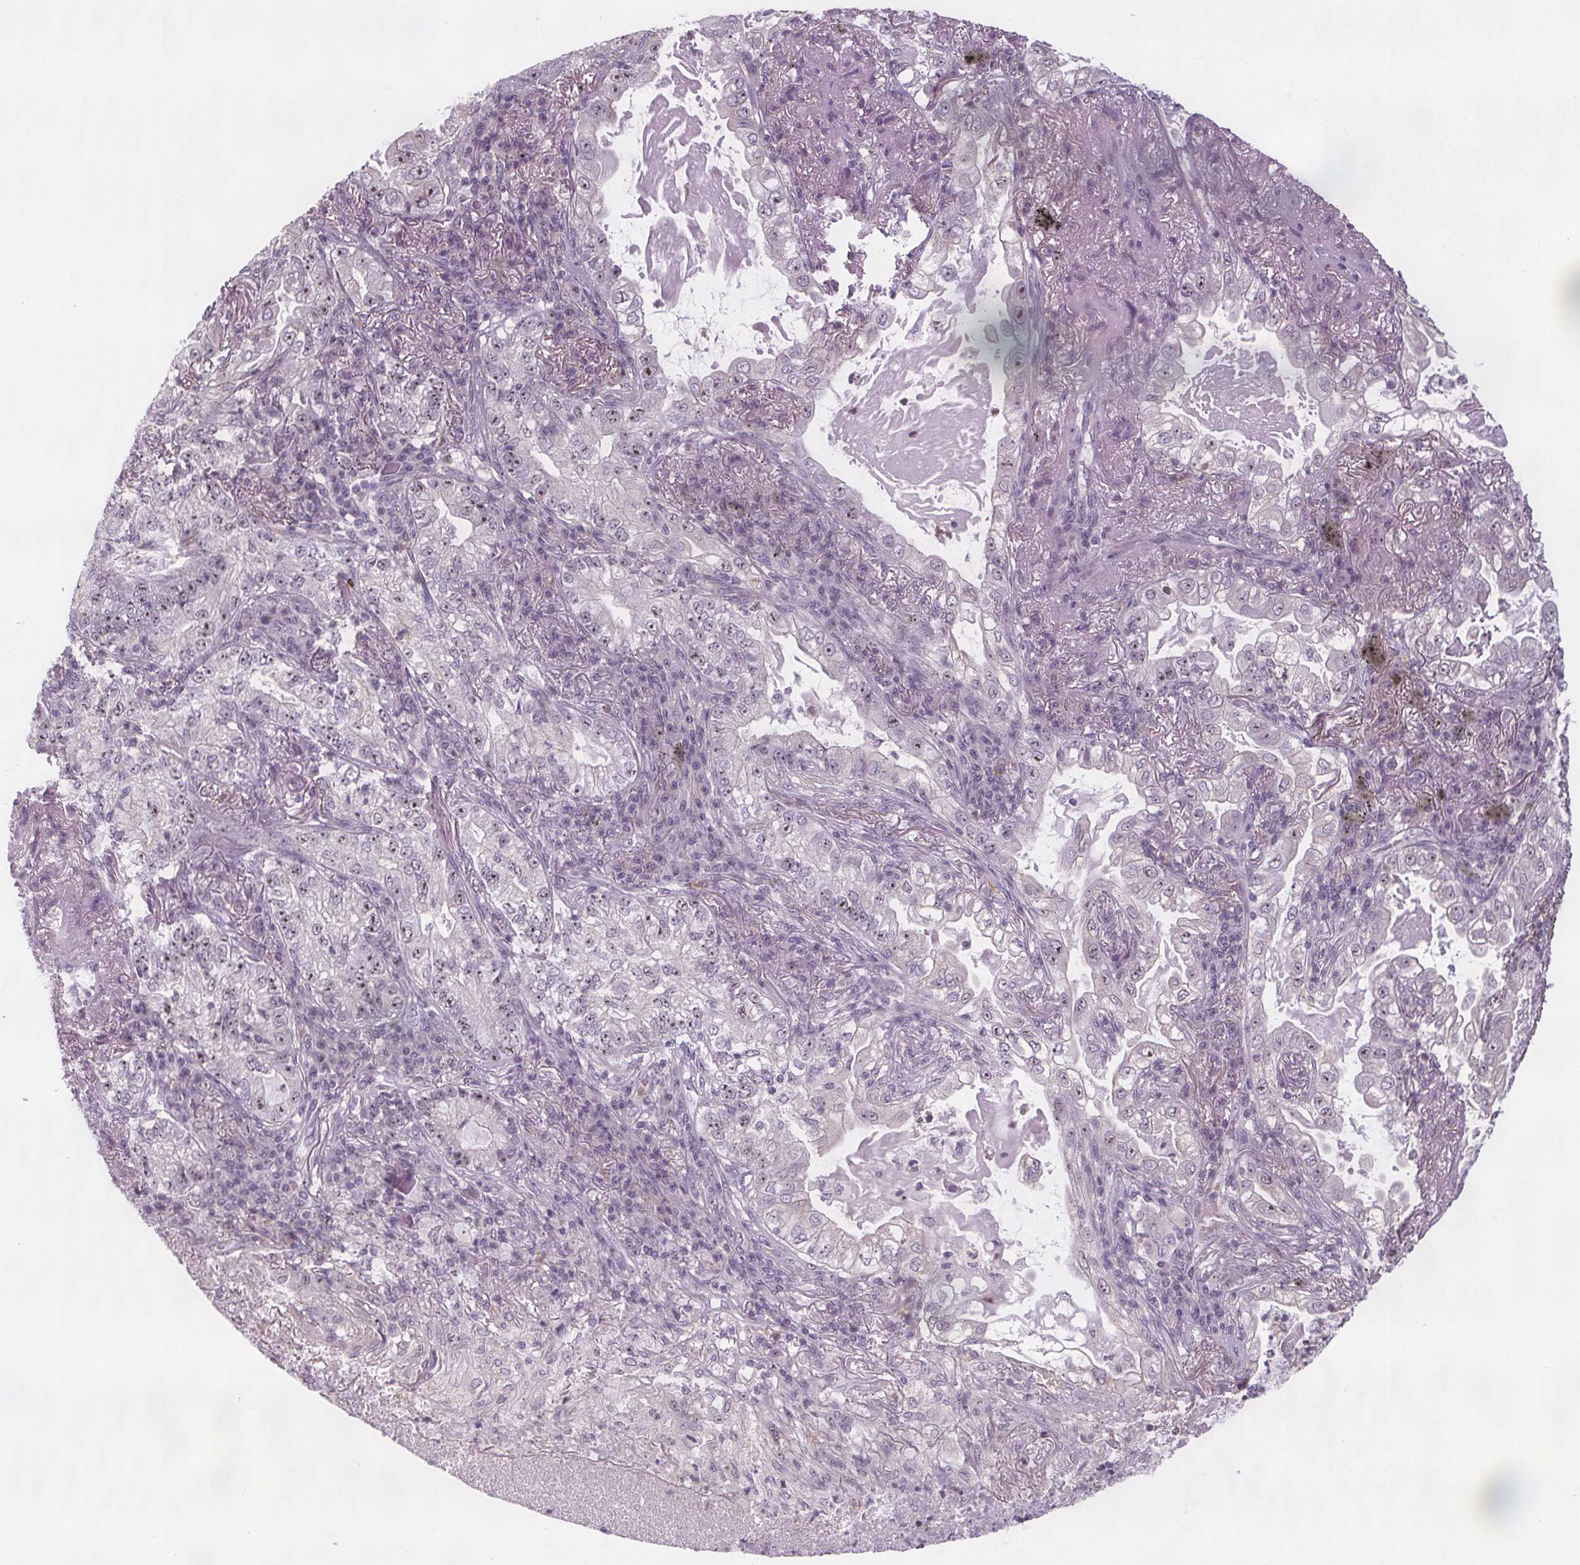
{"staining": {"intensity": "moderate", "quantity": "25%-75%", "location": "nuclear"}, "tissue": "lung cancer", "cell_type": "Tumor cells", "image_type": "cancer", "snomed": [{"axis": "morphology", "description": "Adenocarcinoma, NOS"}, {"axis": "topography", "description": "Lung"}], "caption": "High-magnification brightfield microscopy of lung cancer (adenocarcinoma) stained with DAB (3,3'-diaminobenzidine) (brown) and counterstained with hematoxylin (blue). tumor cells exhibit moderate nuclear expression is appreciated in approximately25%-75% of cells.", "gene": "NOLC1", "patient": {"sex": "female", "age": 73}}